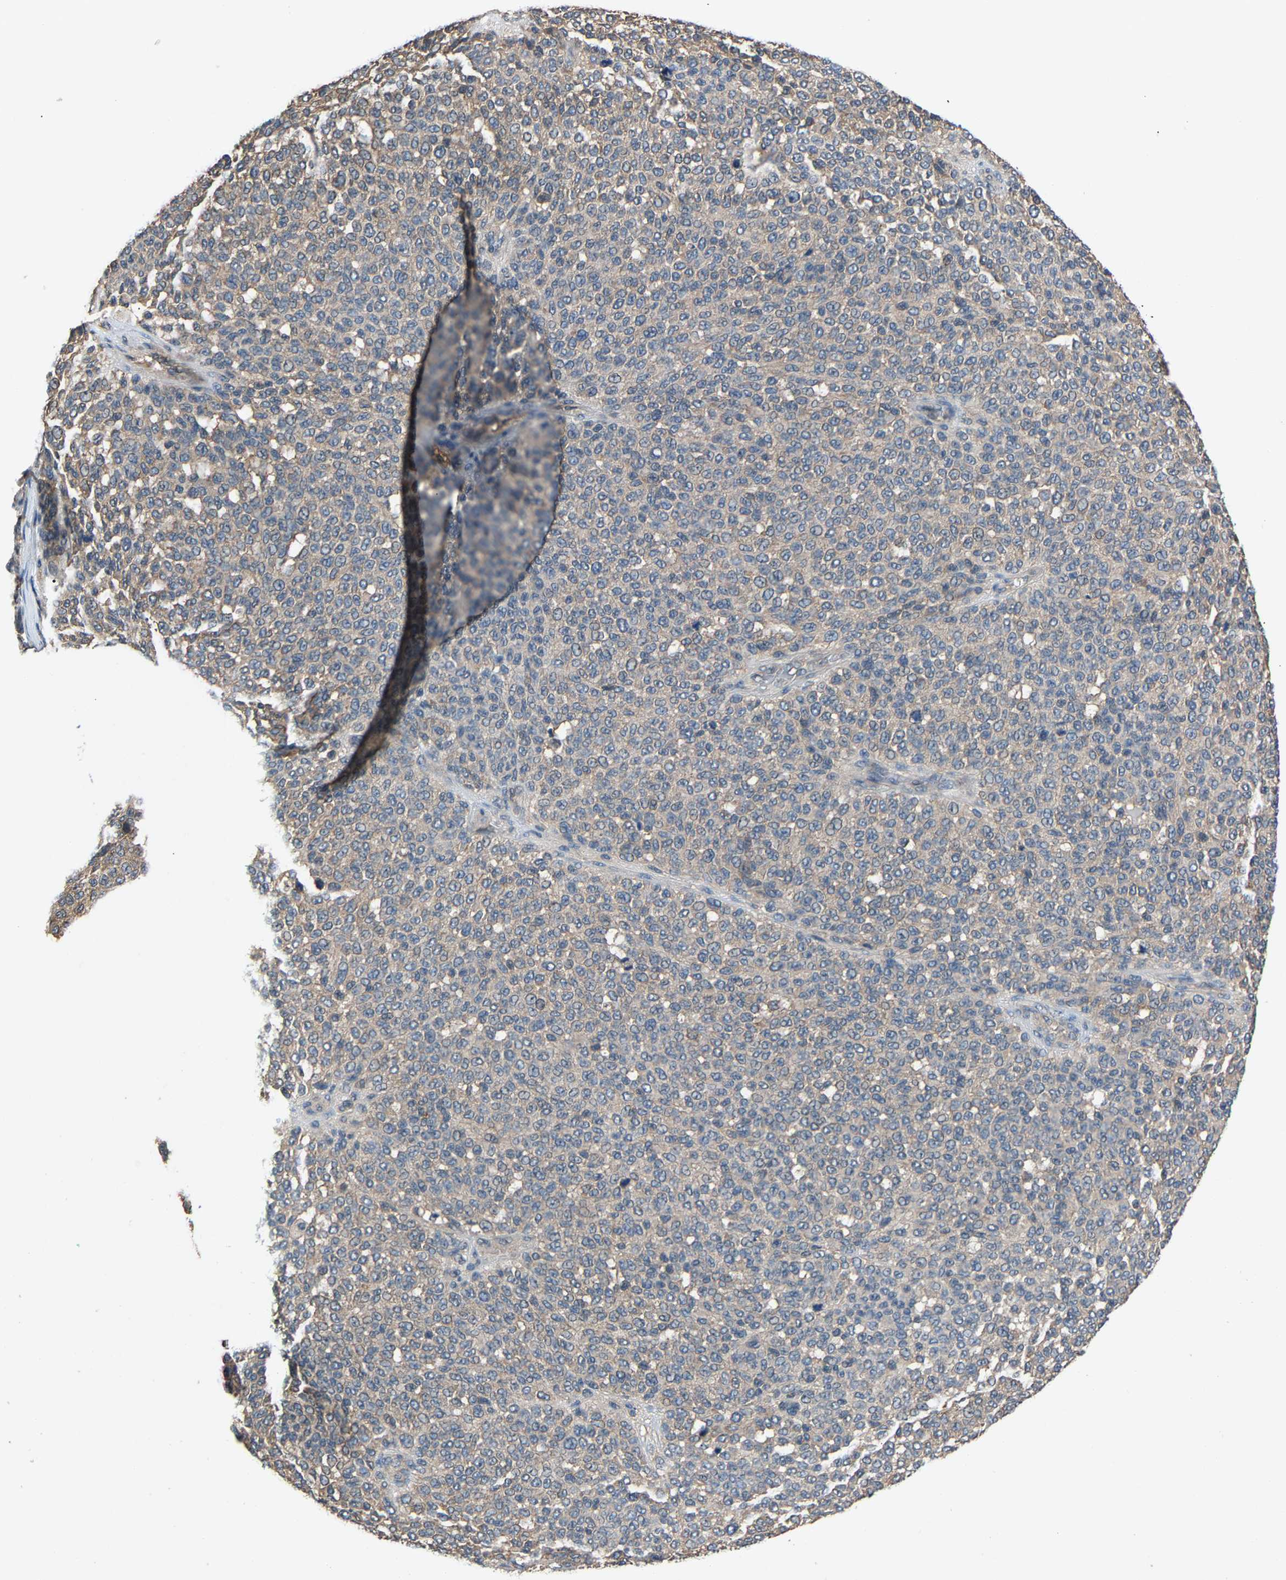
{"staining": {"intensity": "weak", "quantity": ">75%", "location": "cytoplasmic/membranous"}, "tissue": "melanoma", "cell_type": "Tumor cells", "image_type": "cancer", "snomed": [{"axis": "morphology", "description": "Malignant melanoma, NOS"}, {"axis": "topography", "description": "Skin"}], "caption": "This photomicrograph demonstrates immunohistochemistry staining of human malignant melanoma, with low weak cytoplasmic/membranous expression in approximately >75% of tumor cells.", "gene": "ABCC9", "patient": {"sex": "male", "age": 59}}